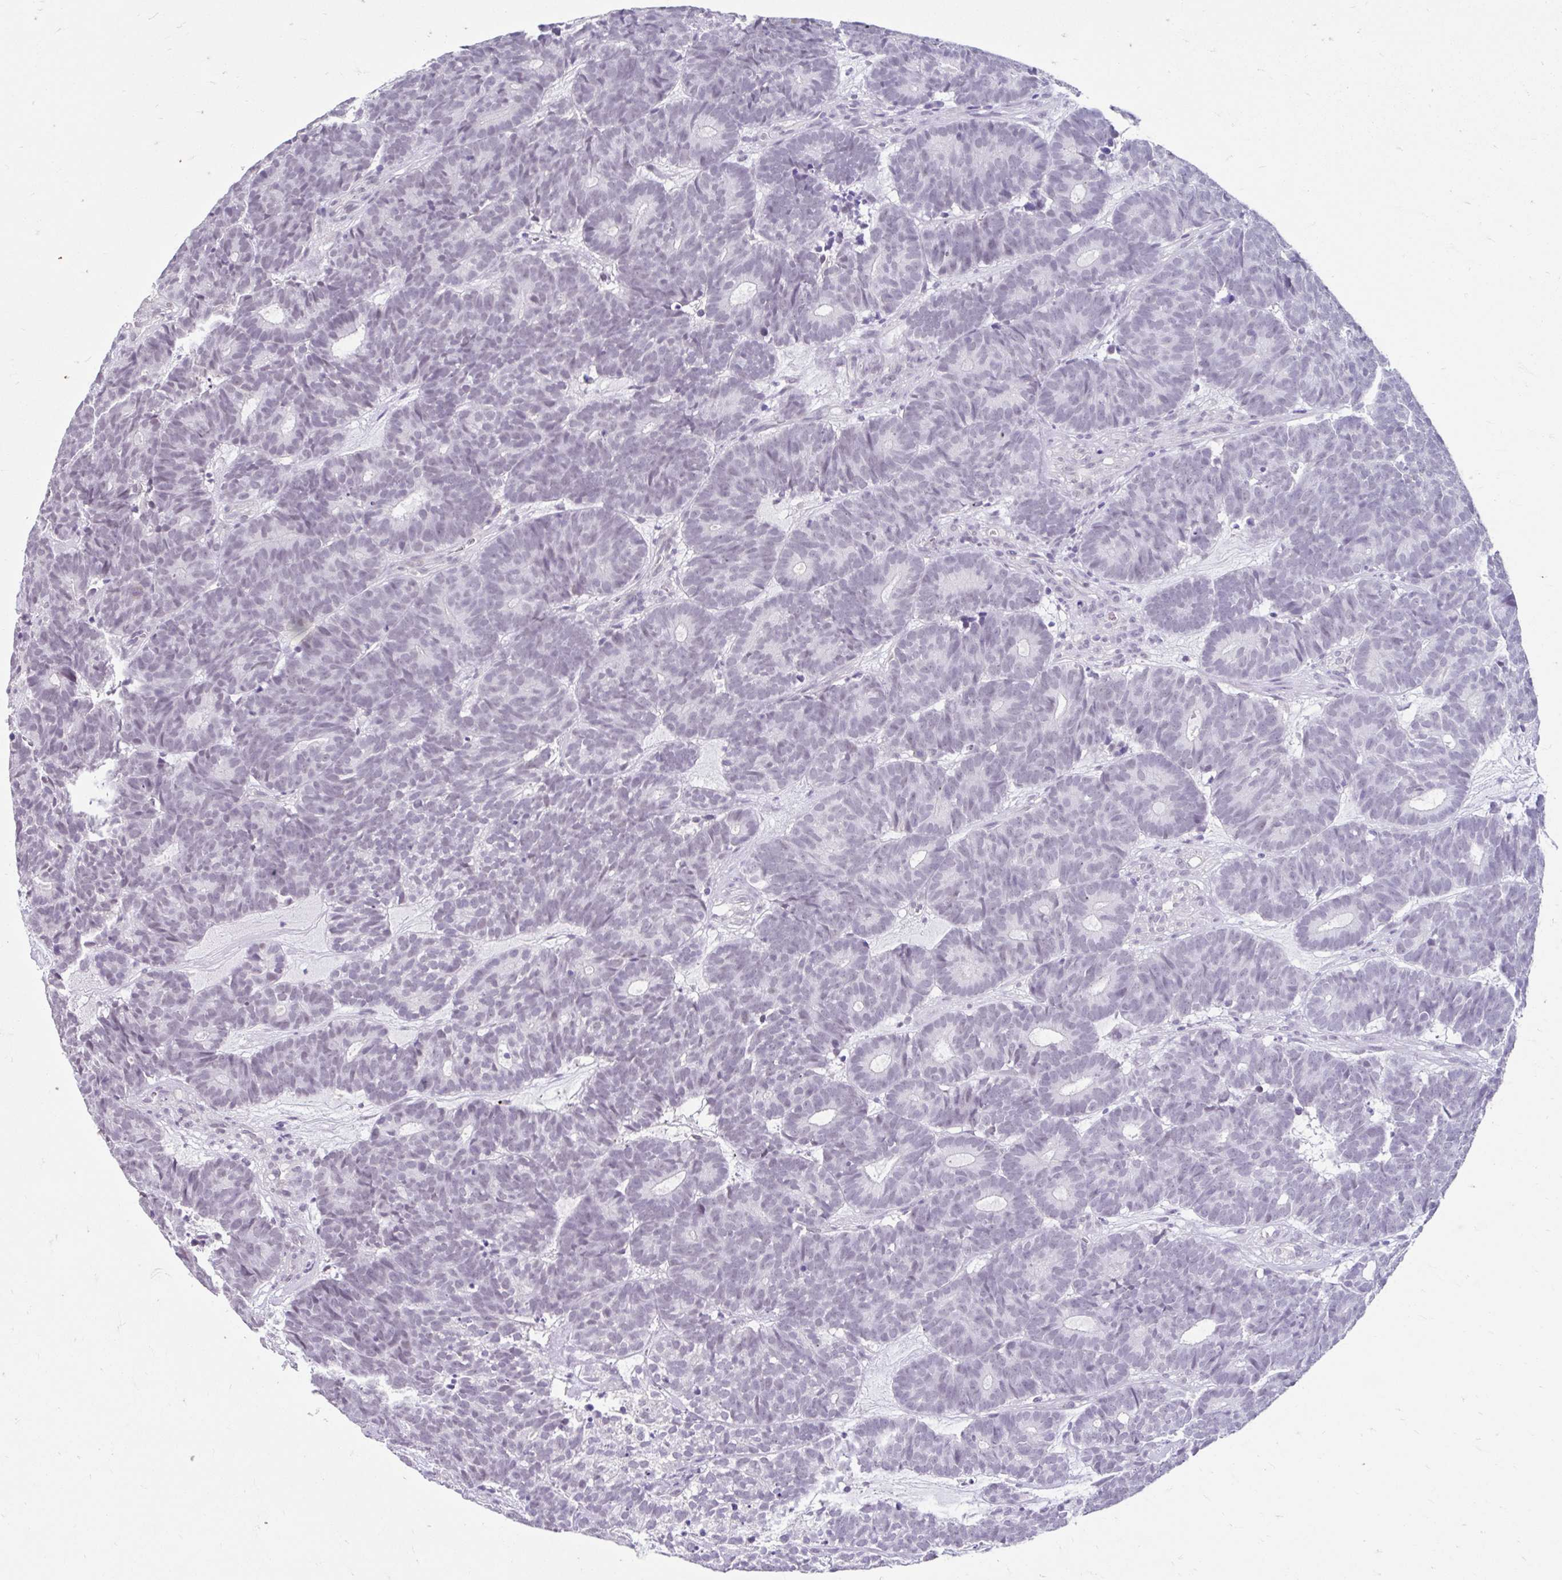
{"staining": {"intensity": "negative", "quantity": "none", "location": "none"}, "tissue": "head and neck cancer", "cell_type": "Tumor cells", "image_type": "cancer", "snomed": [{"axis": "morphology", "description": "Adenocarcinoma, NOS"}, {"axis": "topography", "description": "Head-Neck"}], "caption": "DAB immunohistochemical staining of head and neck adenocarcinoma exhibits no significant expression in tumor cells.", "gene": "DCAF17", "patient": {"sex": "female", "age": 81}}